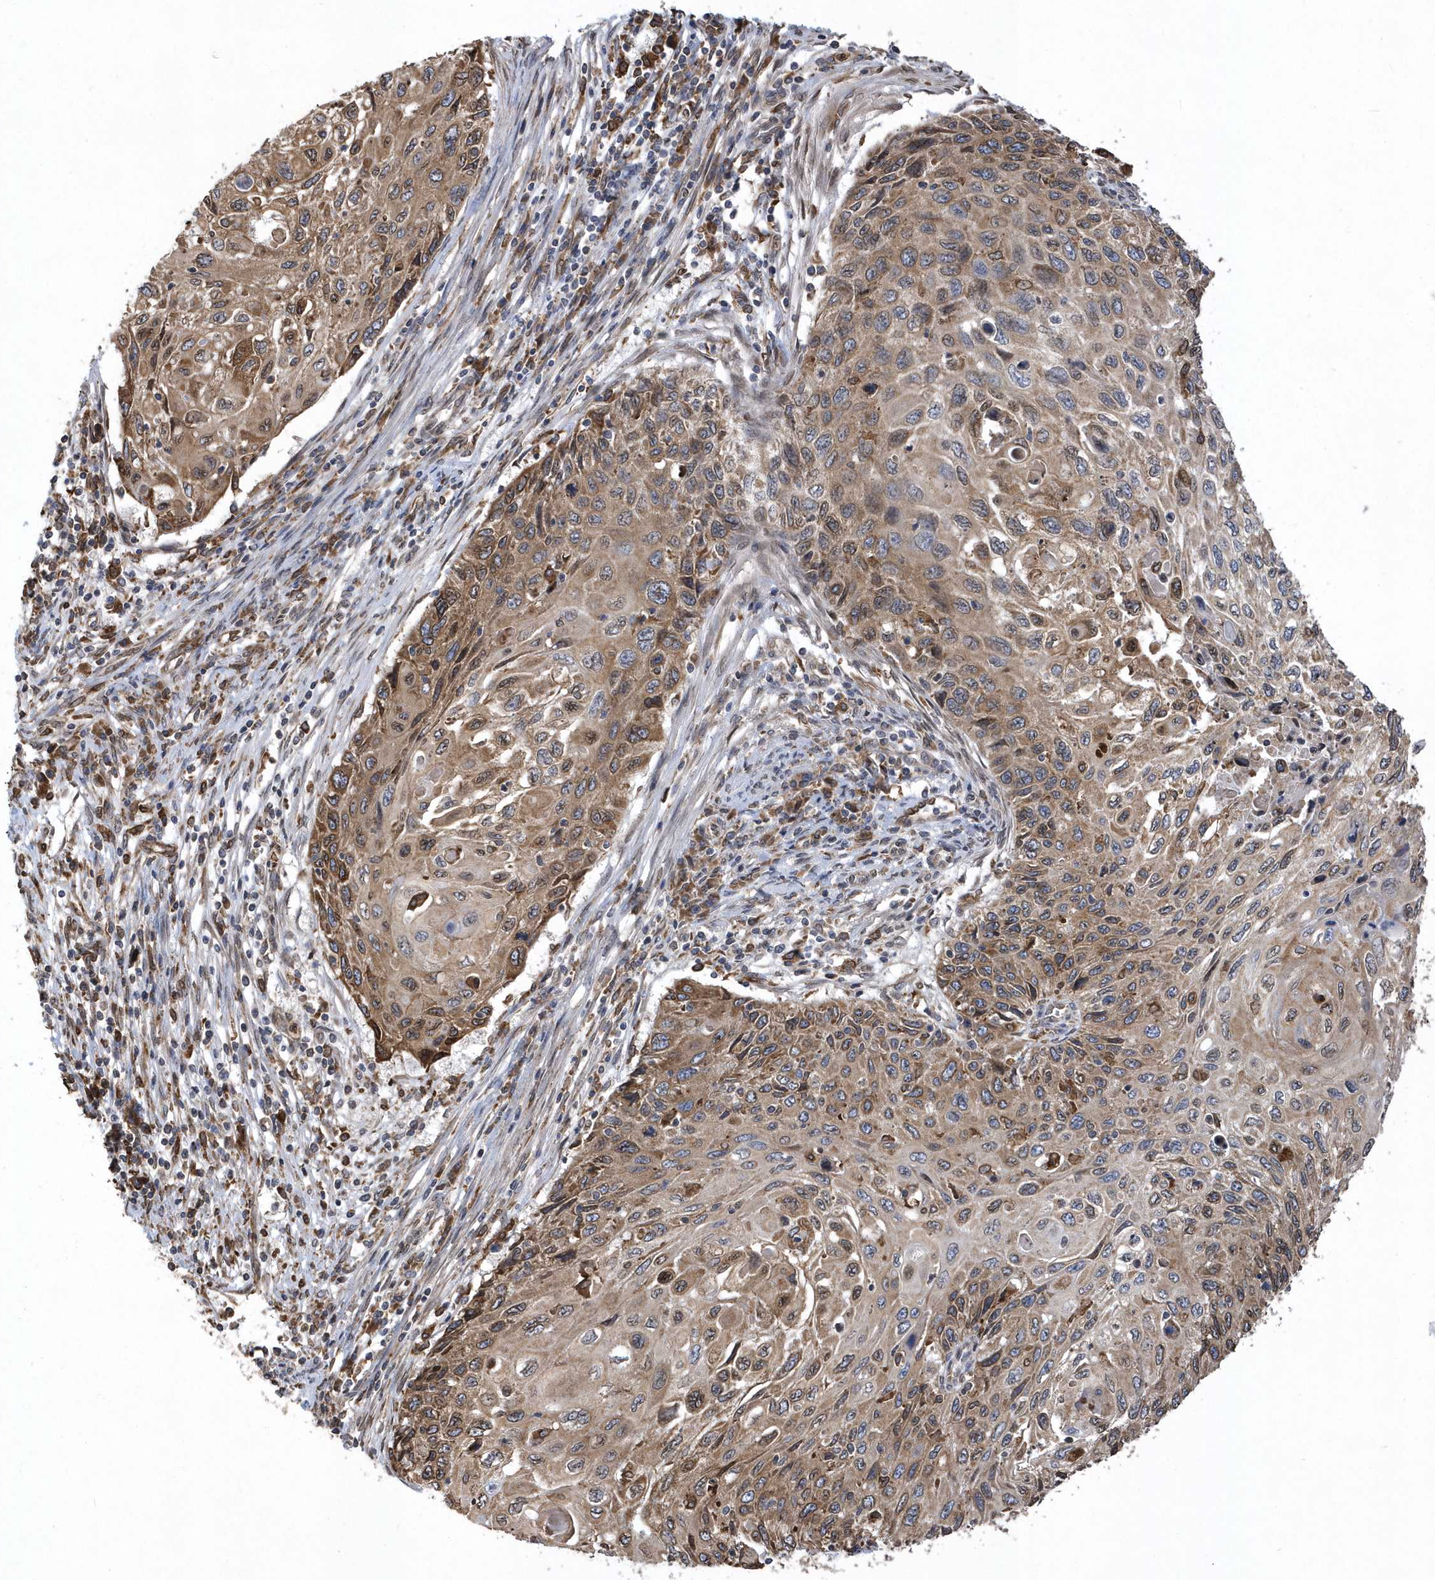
{"staining": {"intensity": "moderate", "quantity": ">75%", "location": "cytoplasmic/membranous"}, "tissue": "cervical cancer", "cell_type": "Tumor cells", "image_type": "cancer", "snomed": [{"axis": "morphology", "description": "Squamous cell carcinoma, NOS"}, {"axis": "topography", "description": "Cervix"}], "caption": "Immunohistochemistry (IHC) (DAB) staining of human cervical cancer (squamous cell carcinoma) exhibits moderate cytoplasmic/membranous protein staining in about >75% of tumor cells.", "gene": "VAMP7", "patient": {"sex": "female", "age": 70}}